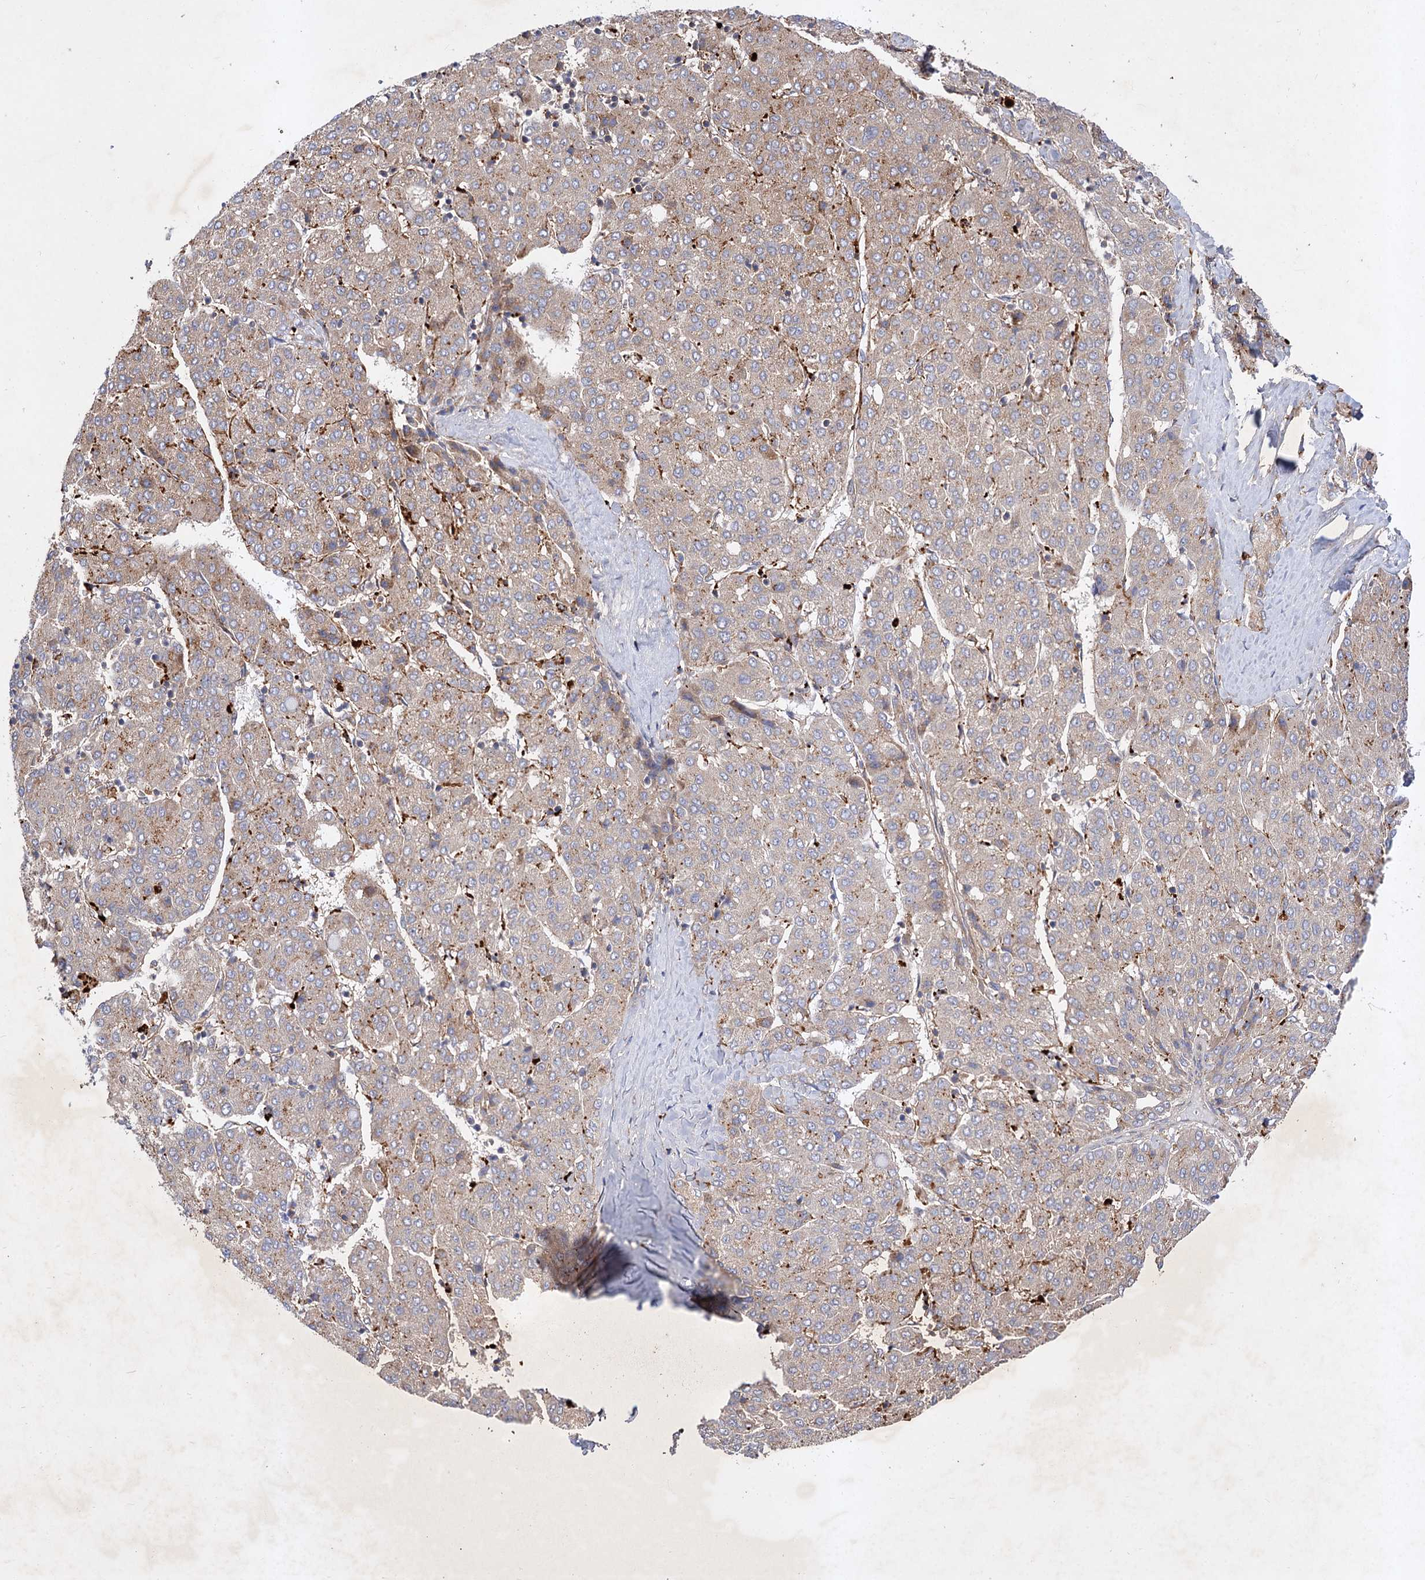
{"staining": {"intensity": "weak", "quantity": "25%-75%", "location": "cytoplasmic/membranous"}, "tissue": "liver cancer", "cell_type": "Tumor cells", "image_type": "cancer", "snomed": [{"axis": "morphology", "description": "Carcinoma, Hepatocellular, NOS"}, {"axis": "topography", "description": "Liver"}], "caption": "Immunohistochemistry (IHC) image of neoplastic tissue: liver cancer (hepatocellular carcinoma) stained using immunohistochemistry exhibits low levels of weak protein expression localized specifically in the cytoplasmic/membranous of tumor cells, appearing as a cytoplasmic/membranous brown color.", "gene": "PATL1", "patient": {"sex": "male", "age": 65}}